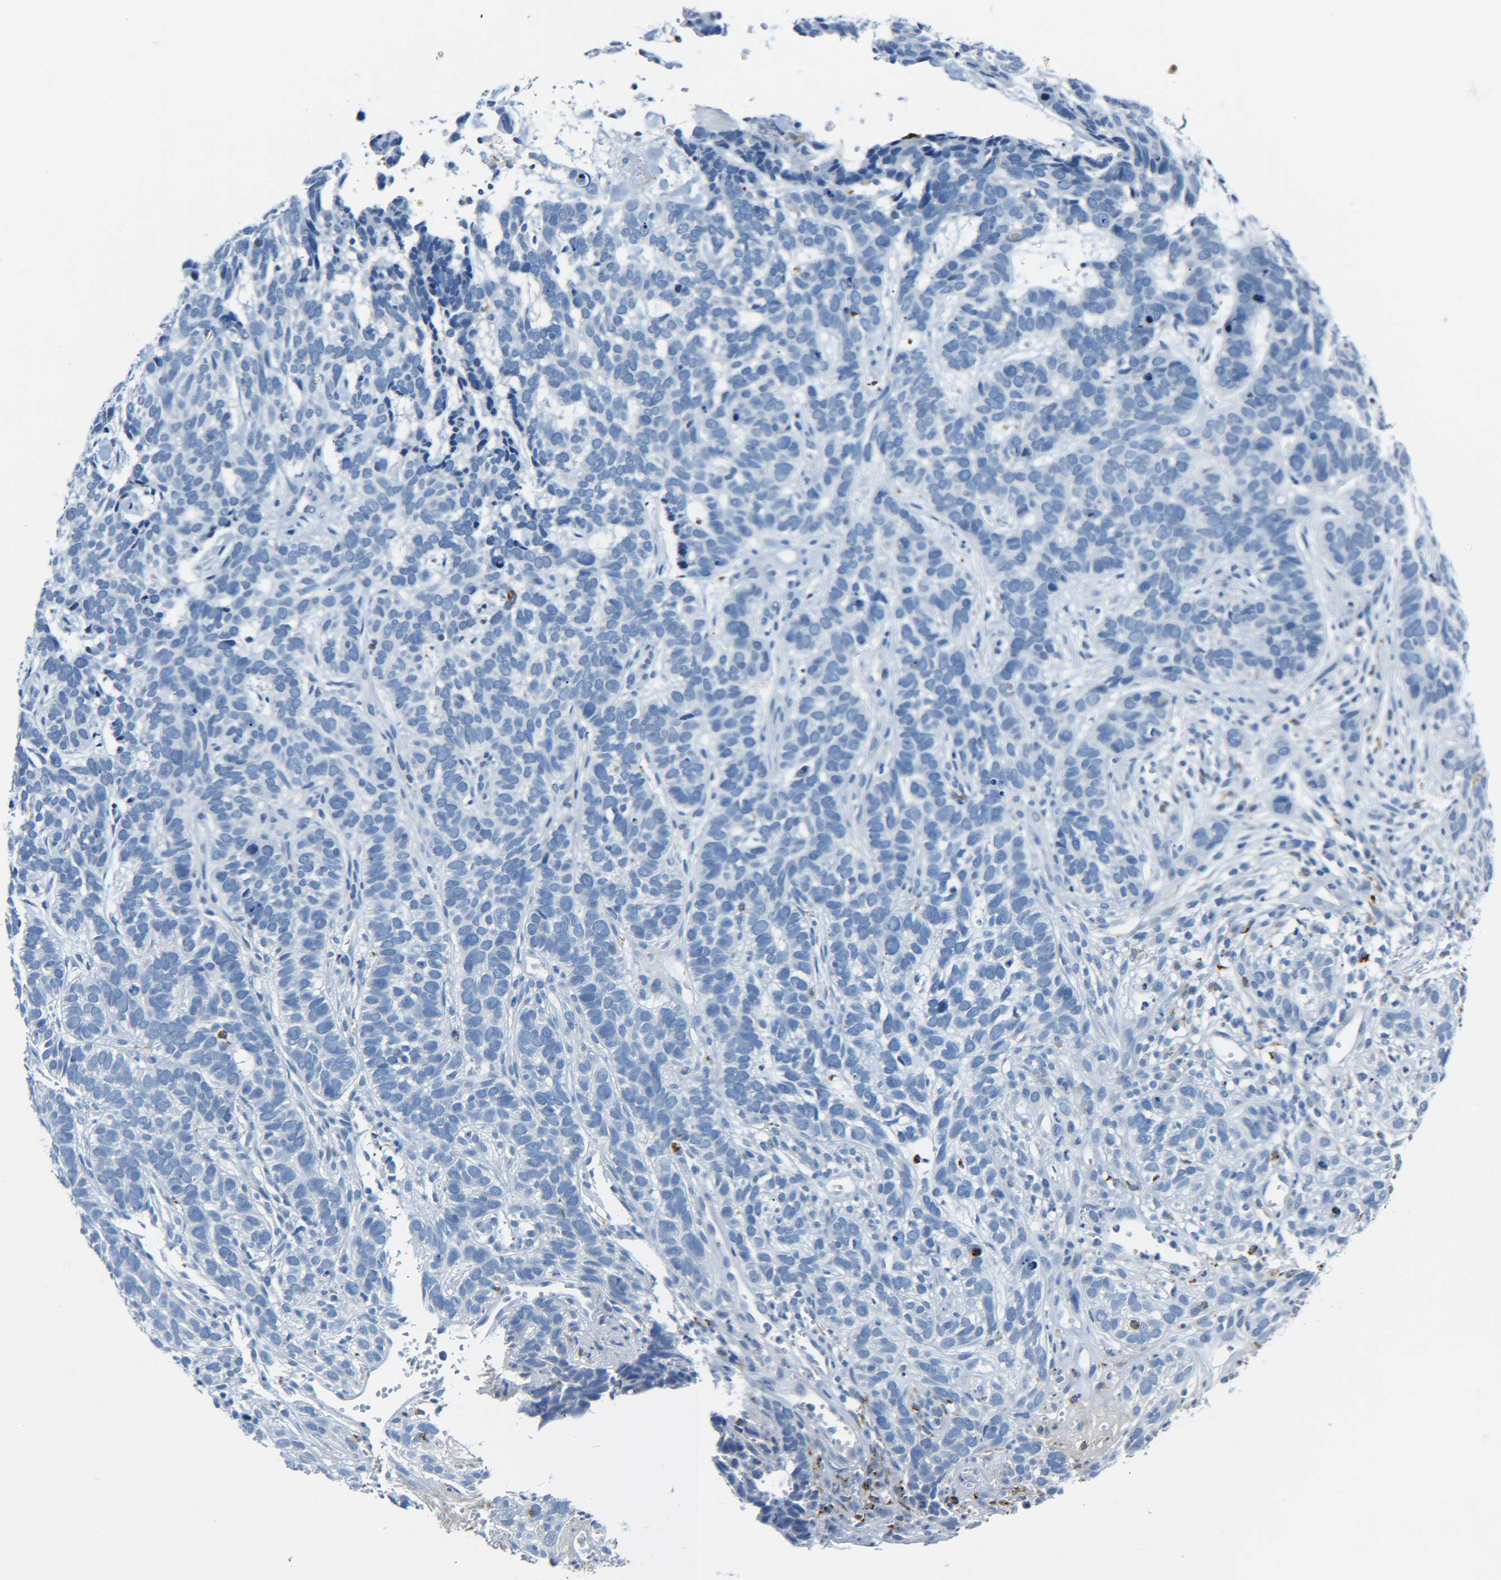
{"staining": {"intensity": "negative", "quantity": "none", "location": "none"}, "tissue": "skin cancer", "cell_type": "Tumor cells", "image_type": "cancer", "snomed": [{"axis": "morphology", "description": "Basal cell carcinoma"}, {"axis": "topography", "description": "Skin"}], "caption": "IHC histopathology image of neoplastic tissue: human skin cancer stained with DAB (3,3'-diaminobenzidine) exhibits no significant protein expression in tumor cells. The staining was performed using DAB to visualize the protein expression in brown, while the nuclei were stained in blue with hematoxylin (Magnification: 20x).", "gene": "C15orf48", "patient": {"sex": "male", "age": 87}}